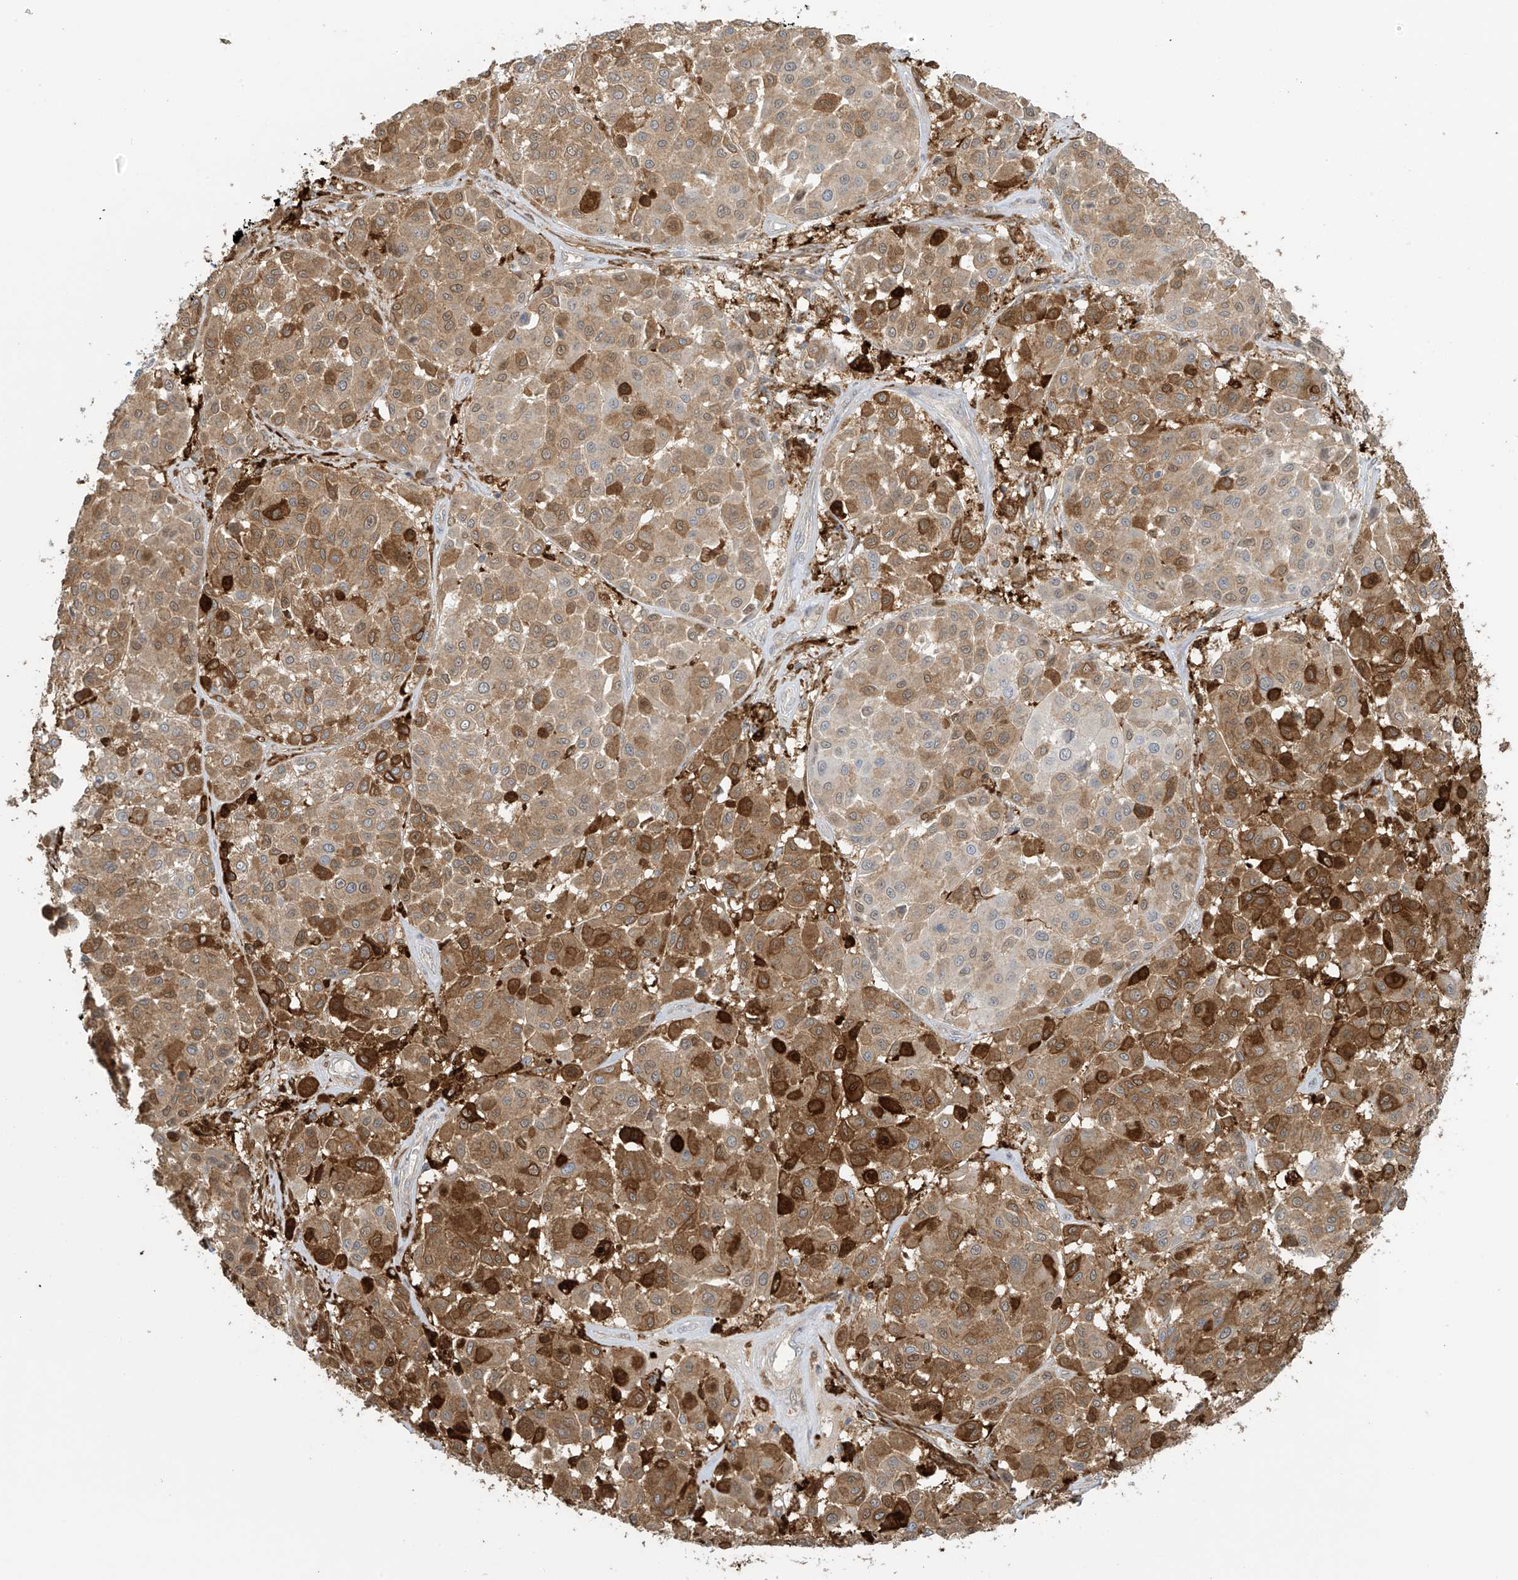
{"staining": {"intensity": "moderate", "quantity": ">75%", "location": "cytoplasmic/membranous"}, "tissue": "melanoma", "cell_type": "Tumor cells", "image_type": "cancer", "snomed": [{"axis": "morphology", "description": "Malignant melanoma, Metastatic site"}, {"axis": "topography", "description": "Soft tissue"}], "caption": "A high-resolution micrograph shows IHC staining of malignant melanoma (metastatic site), which displays moderate cytoplasmic/membranous positivity in about >75% of tumor cells. Nuclei are stained in blue.", "gene": "TAGAP", "patient": {"sex": "male", "age": 41}}